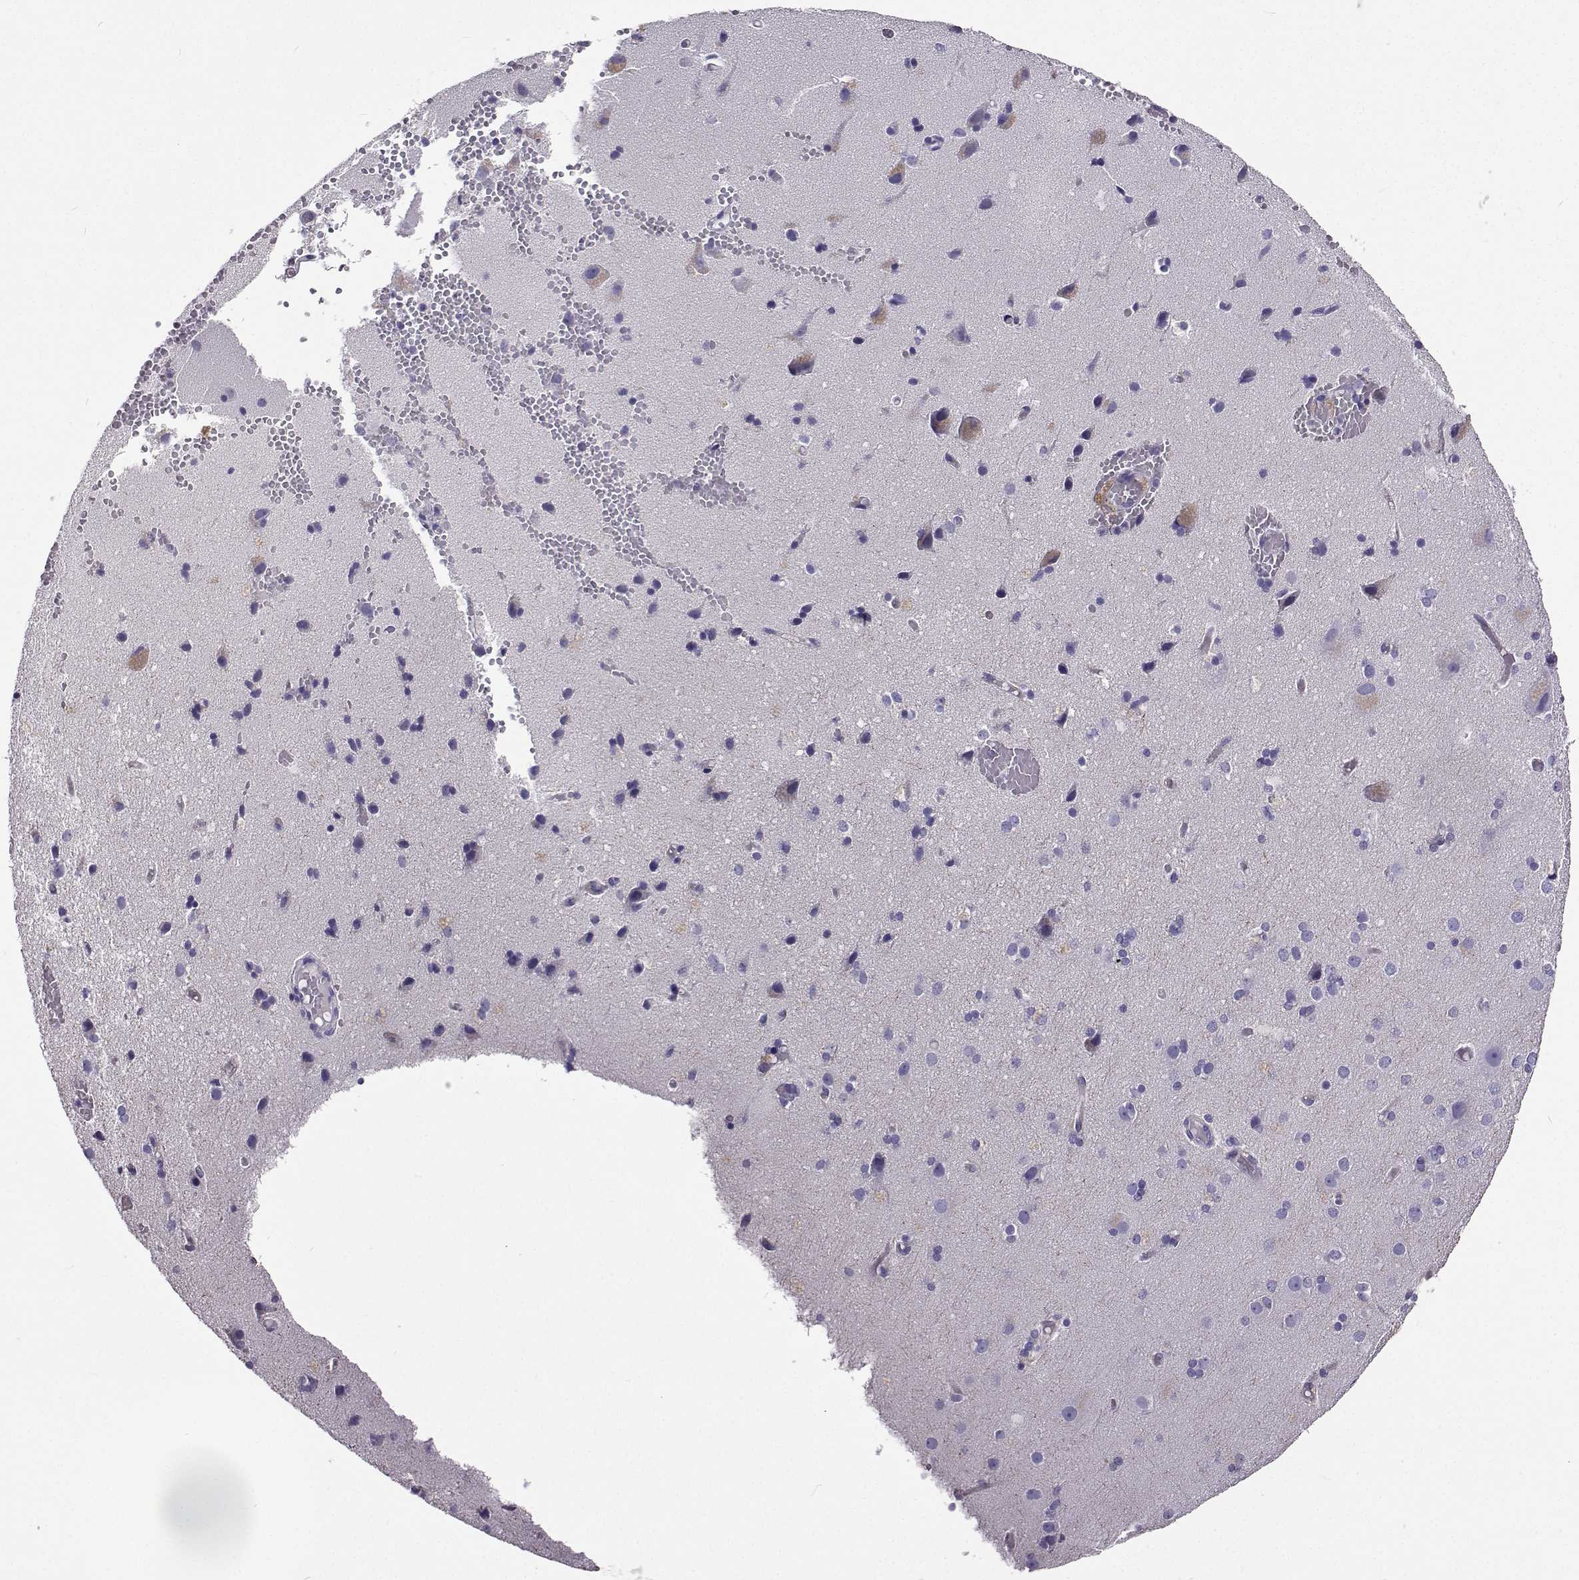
{"staining": {"intensity": "negative", "quantity": "none", "location": "none"}, "tissue": "cerebral cortex", "cell_type": "Endothelial cells", "image_type": "normal", "snomed": [{"axis": "morphology", "description": "Normal tissue, NOS"}, {"axis": "morphology", "description": "Glioma, malignant, High grade"}, {"axis": "topography", "description": "Cerebral cortex"}], "caption": "This is a image of immunohistochemistry staining of normal cerebral cortex, which shows no expression in endothelial cells.", "gene": "LHFPL7", "patient": {"sex": "male", "age": 71}}